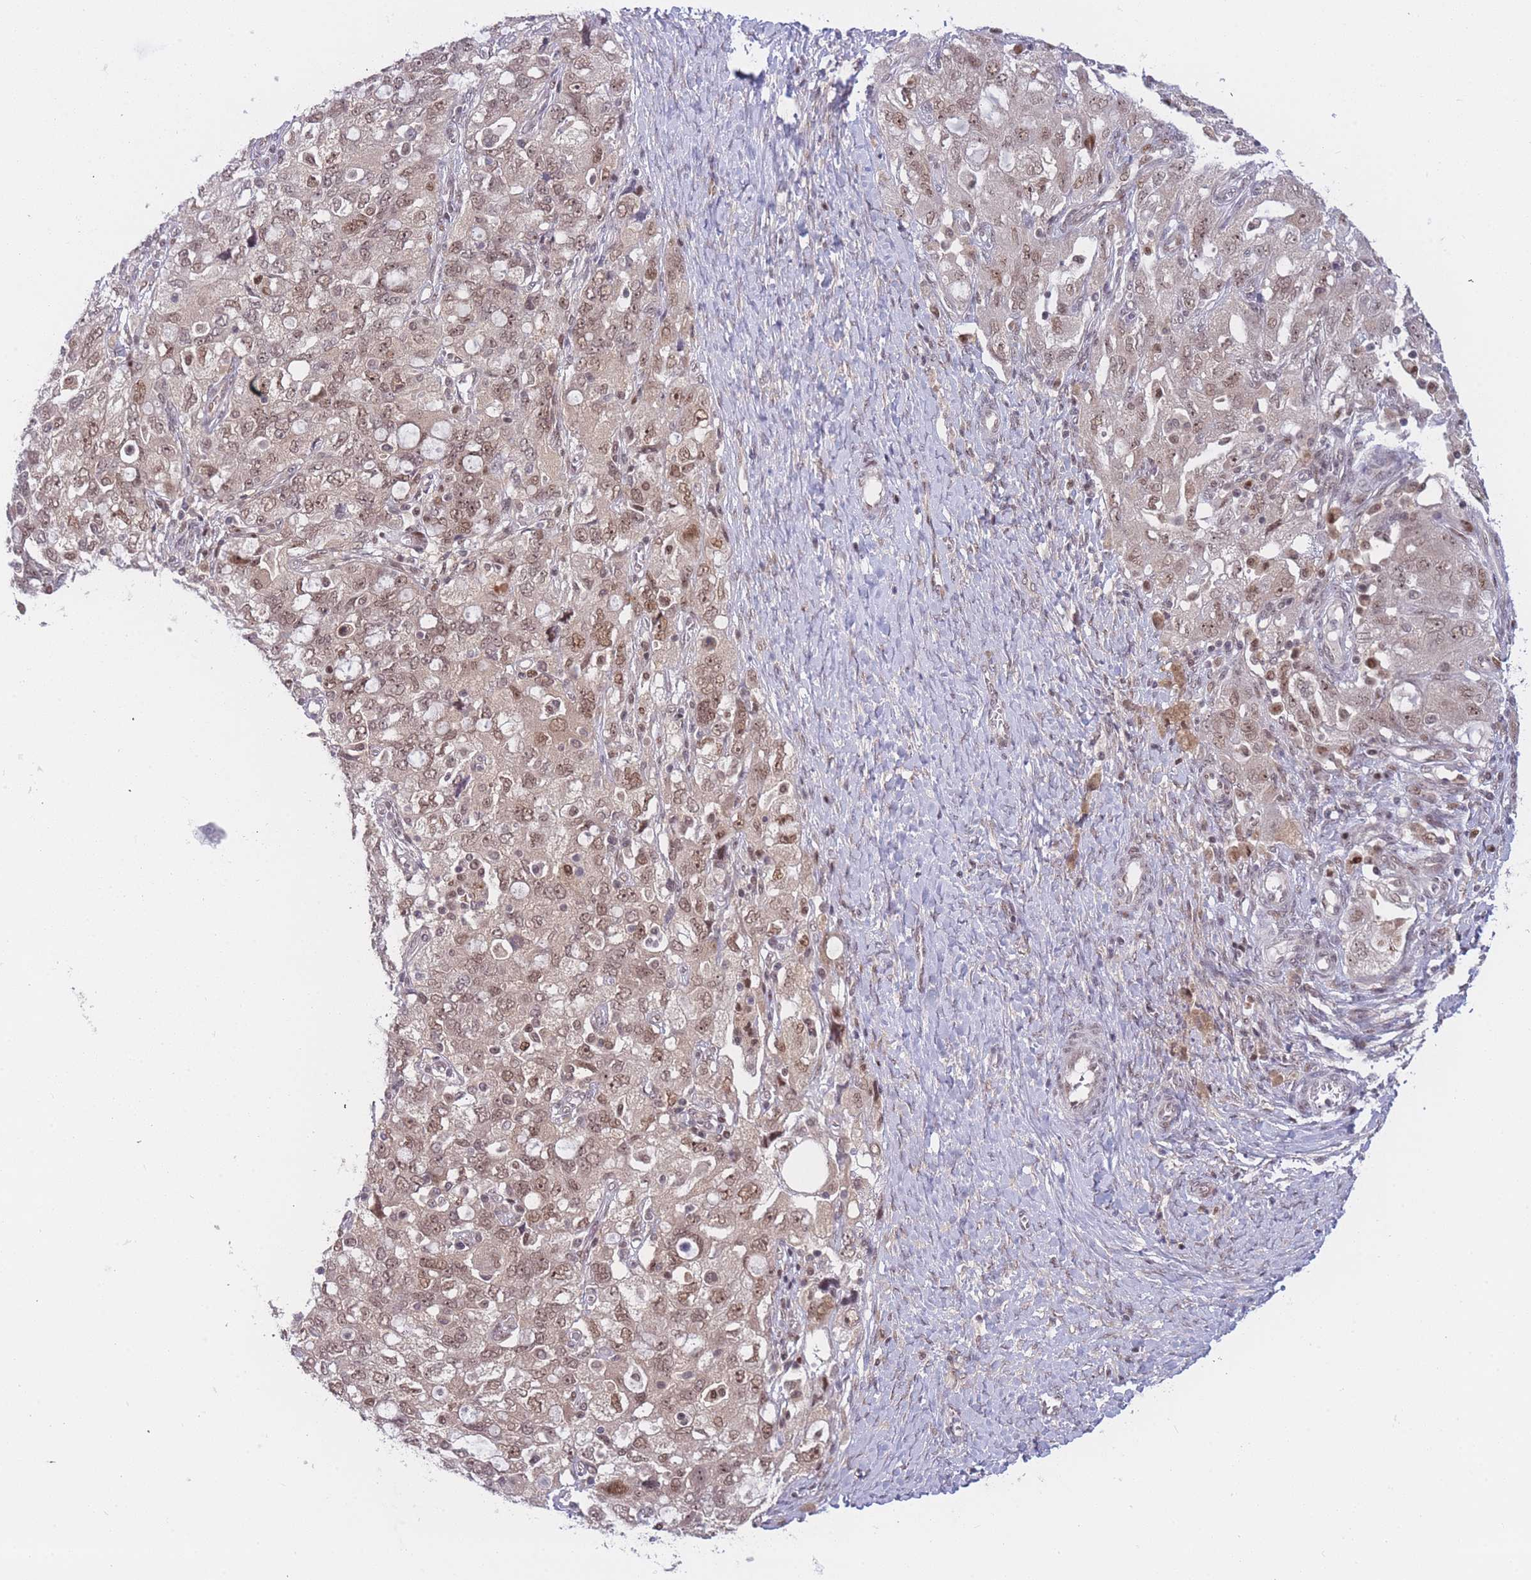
{"staining": {"intensity": "moderate", "quantity": ">75%", "location": "nuclear"}, "tissue": "ovarian cancer", "cell_type": "Tumor cells", "image_type": "cancer", "snomed": [{"axis": "morphology", "description": "Carcinoma, NOS"}, {"axis": "morphology", "description": "Cystadenocarcinoma, serous, NOS"}, {"axis": "topography", "description": "Ovary"}], "caption": "Immunohistochemical staining of human serous cystadenocarcinoma (ovarian) reveals medium levels of moderate nuclear protein staining in about >75% of tumor cells.", "gene": "DEAF1", "patient": {"sex": "female", "age": 69}}